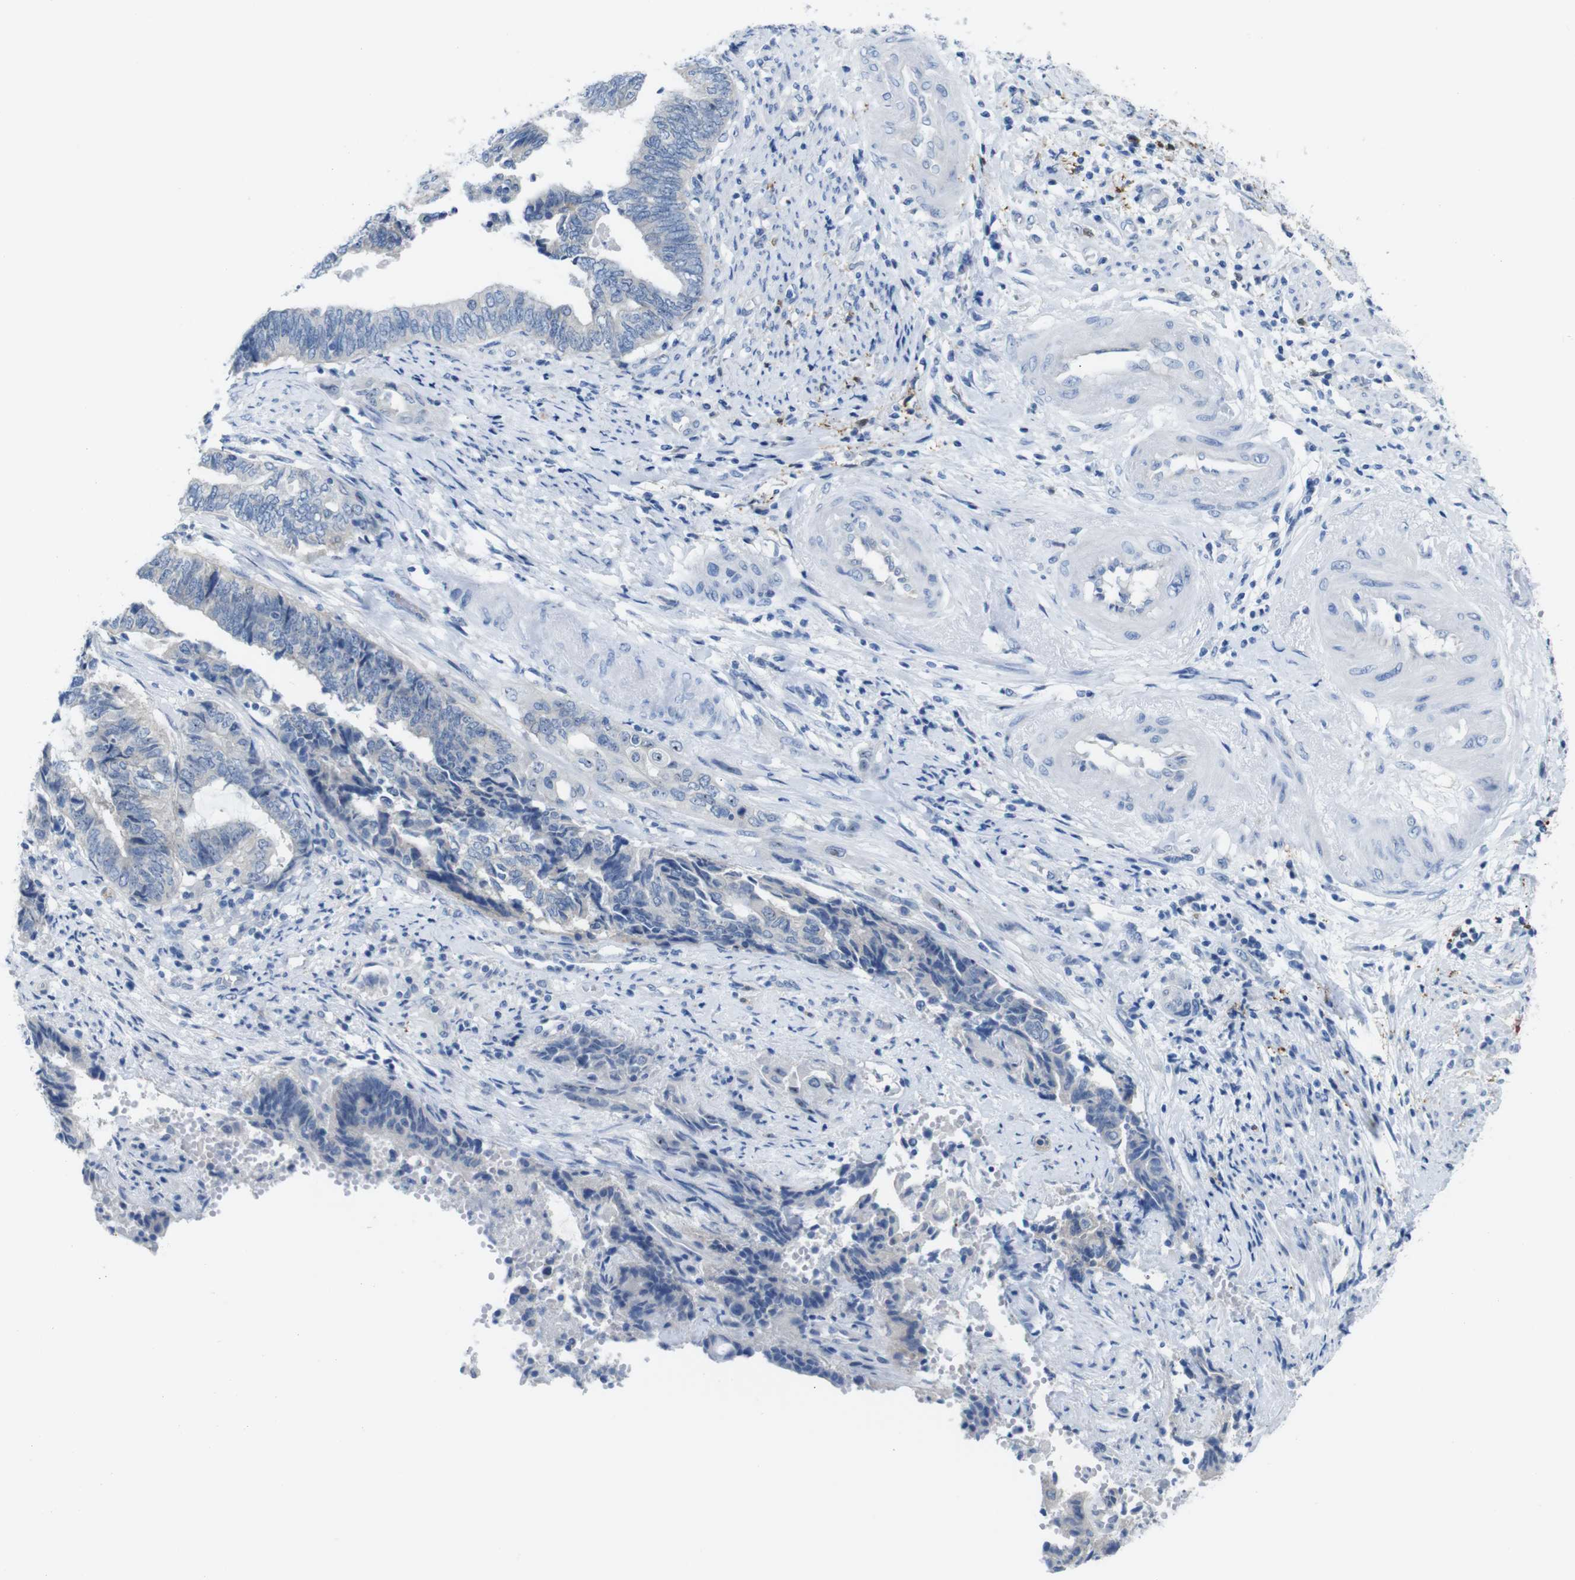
{"staining": {"intensity": "negative", "quantity": "none", "location": "none"}, "tissue": "endometrial cancer", "cell_type": "Tumor cells", "image_type": "cancer", "snomed": [{"axis": "morphology", "description": "Adenocarcinoma, NOS"}, {"axis": "topography", "description": "Uterus"}, {"axis": "topography", "description": "Endometrium"}], "caption": "A histopathology image of adenocarcinoma (endometrial) stained for a protein exhibits no brown staining in tumor cells. The staining is performed using DAB (3,3'-diaminobenzidine) brown chromogen with nuclei counter-stained in using hematoxylin.", "gene": "C1orf210", "patient": {"sex": "female", "age": 70}}